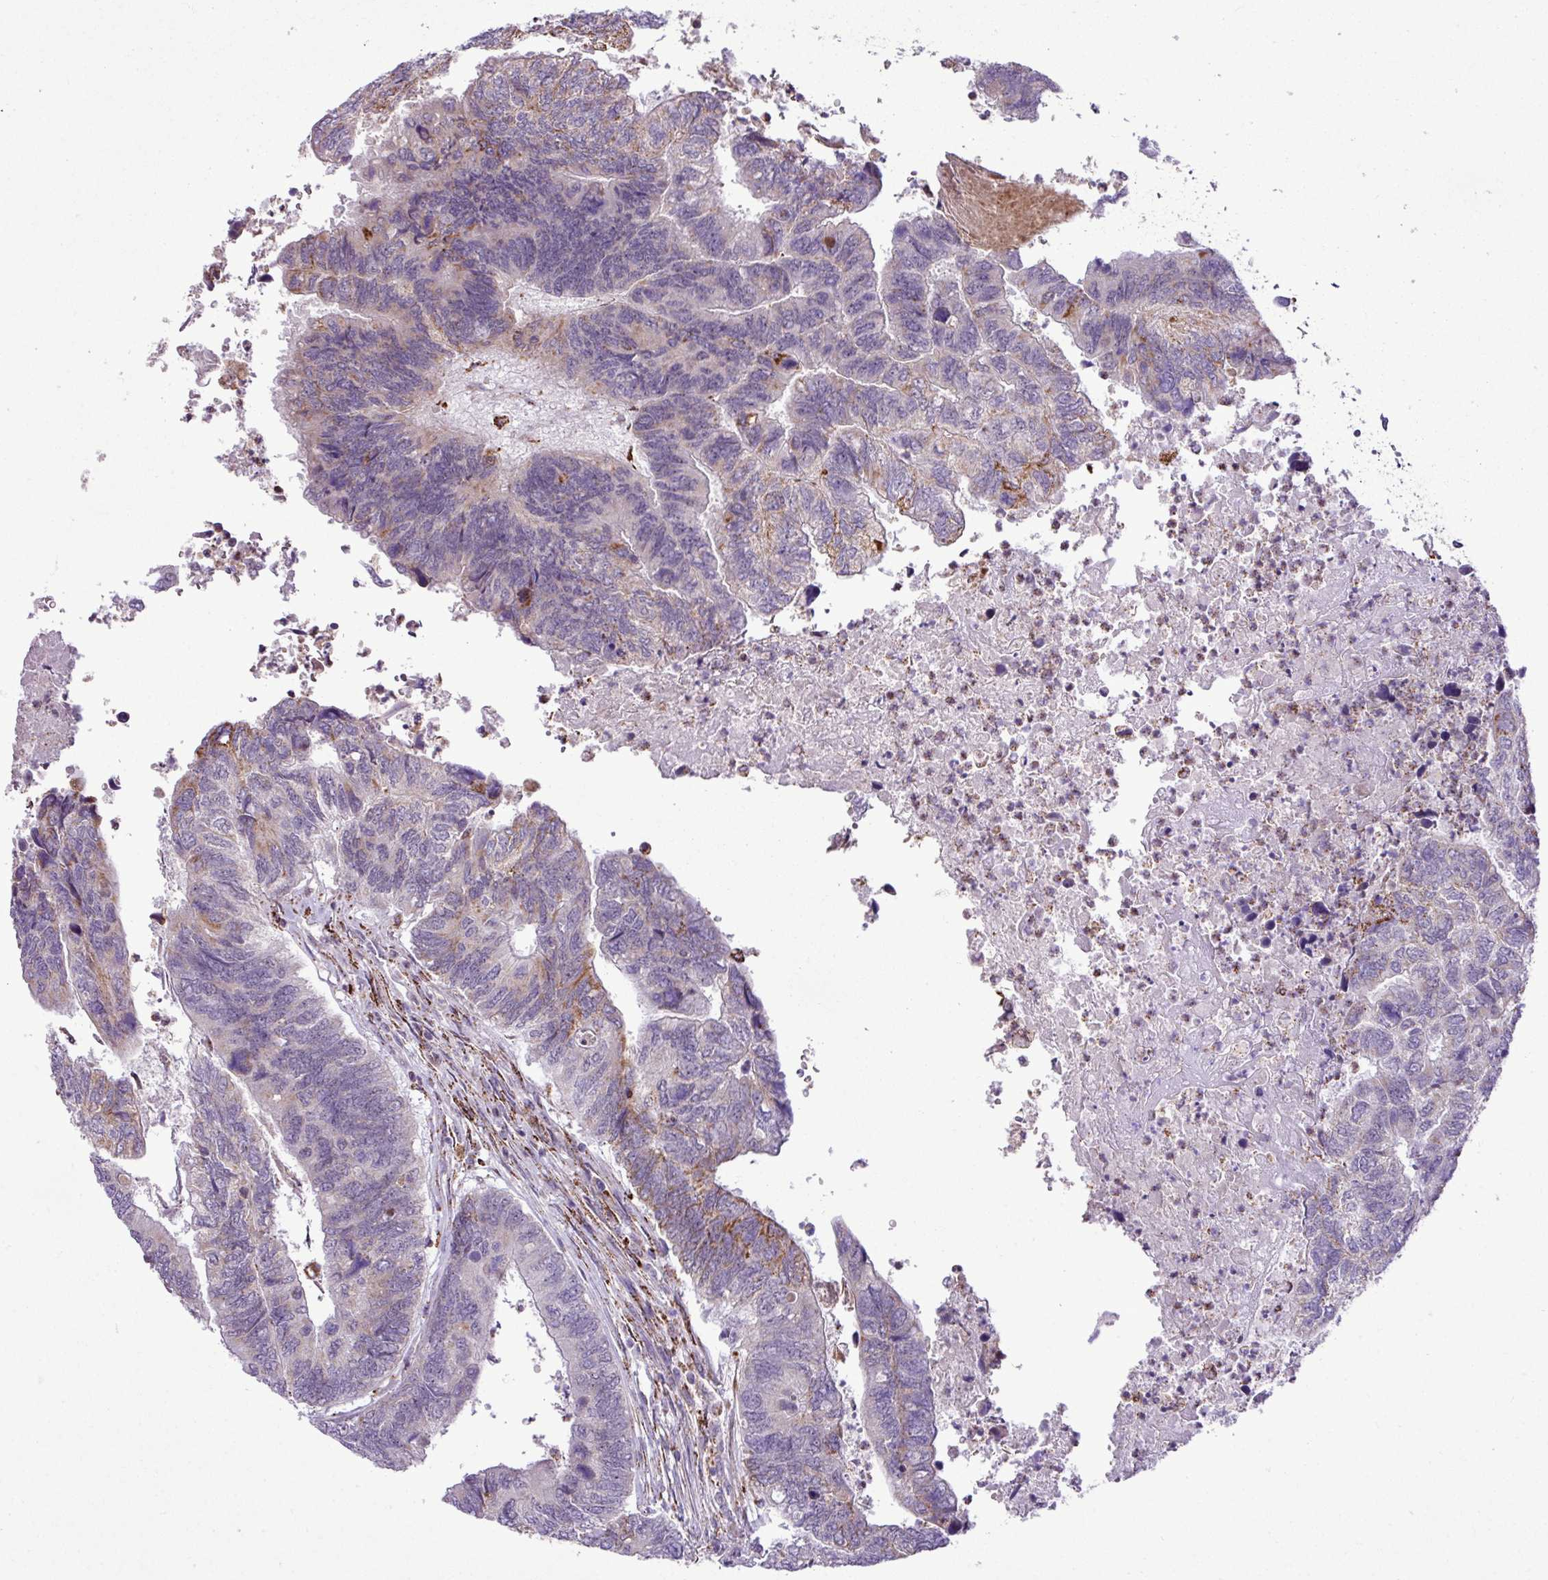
{"staining": {"intensity": "moderate", "quantity": "<25%", "location": "cytoplasmic/membranous"}, "tissue": "colorectal cancer", "cell_type": "Tumor cells", "image_type": "cancer", "snomed": [{"axis": "morphology", "description": "Adenocarcinoma, NOS"}, {"axis": "topography", "description": "Colon"}], "caption": "Human colorectal cancer (adenocarcinoma) stained with a brown dye reveals moderate cytoplasmic/membranous positive positivity in about <25% of tumor cells.", "gene": "SGPP1", "patient": {"sex": "female", "age": 67}}